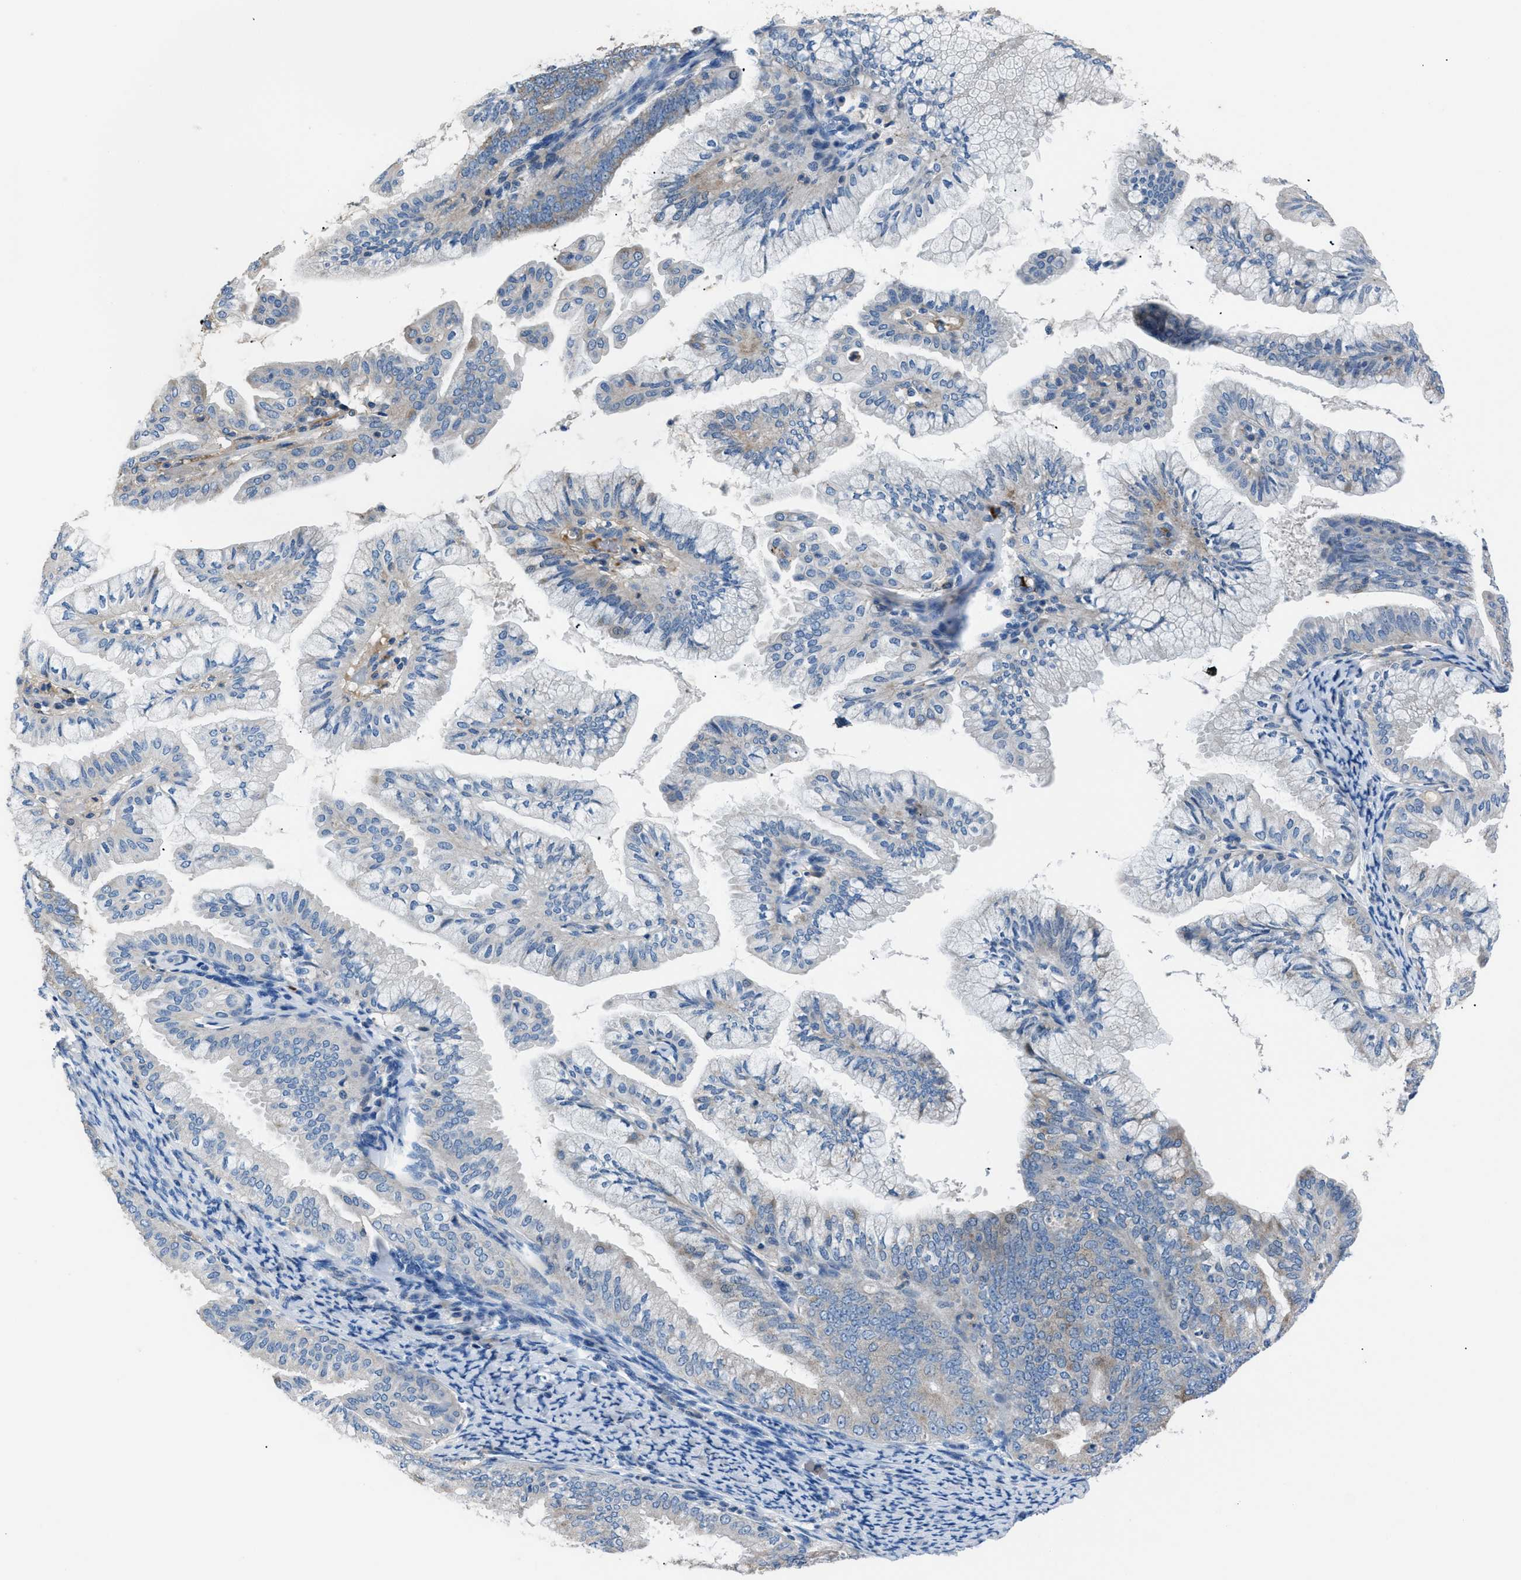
{"staining": {"intensity": "moderate", "quantity": "25%-75%", "location": "cytoplasmic/membranous"}, "tissue": "endometrial cancer", "cell_type": "Tumor cells", "image_type": "cancer", "snomed": [{"axis": "morphology", "description": "Adenocarcinoma, NOS"}, {"axis": "topography", "description": "Endometrium"}], "caption": "Endometrial adenocarcinoma stained with a brown dye exhibits moderate cytoplasmic/membranous positive expression in about 25%-75% of tumor cells.", "gene": "SGCZ", "patient": {"sex": "female", "age": 63}}